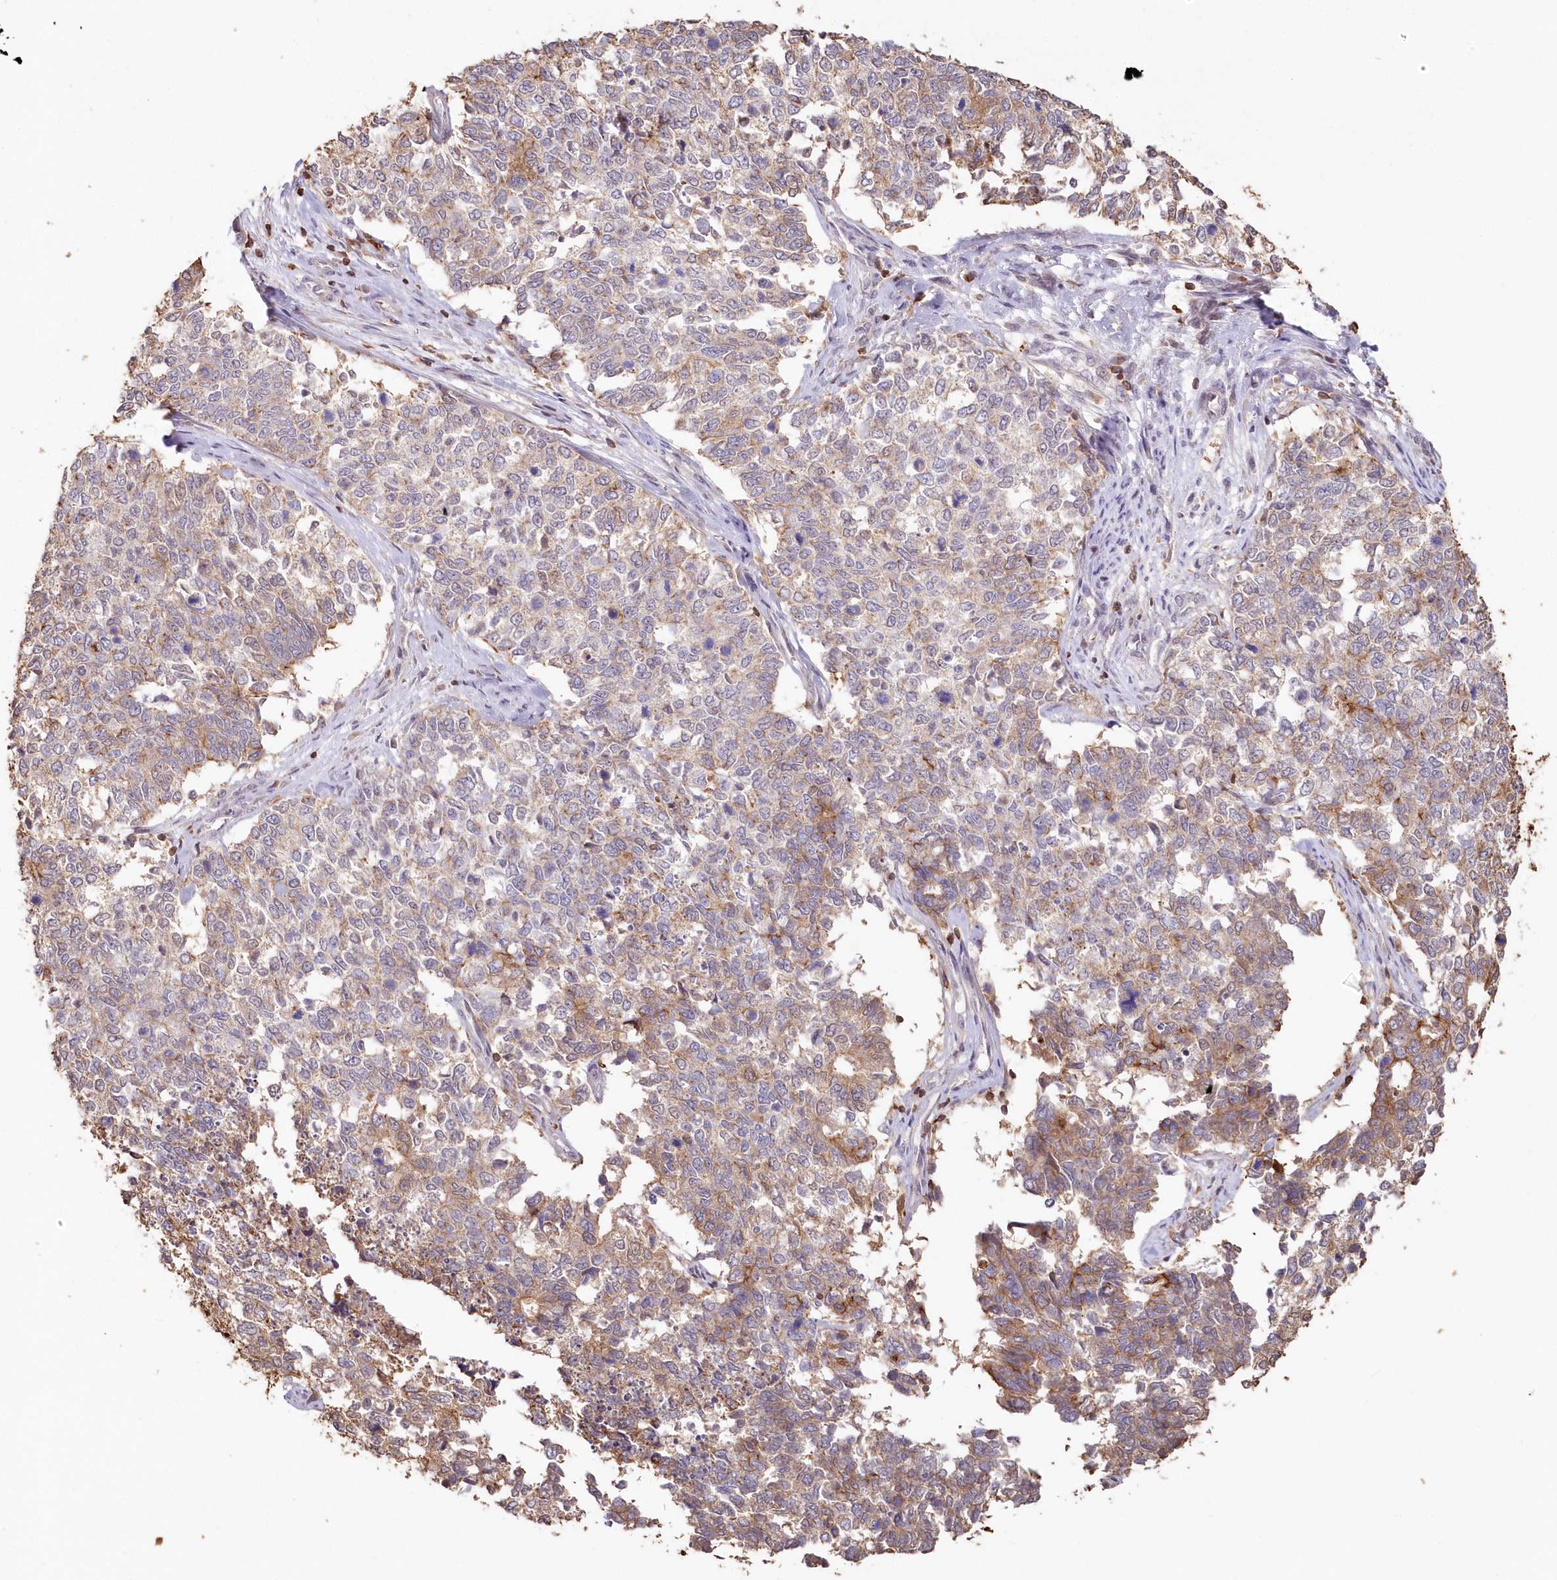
{"staining": {"intensity": "moderate", "quantity": "<25%", "location": "cytoplasmic/membranous"}, "tissue": "cervical cancer", "cell_type": "Tumor cells", "image_type": "cancer", "snomed": [{"axis": "morphology", "description": "Squamous cell carcinoma, NOS"}, {"axis": "topography", "description": "Cervix"}], "caption": "This photomicrograph shows IHC staining of cervical cancer, with low moderate cytoplasmic/membranous positivity in approximately <25% of tumor cells.", "gene": "SNED1", "patient": {"sex": "female", "age": 63}}